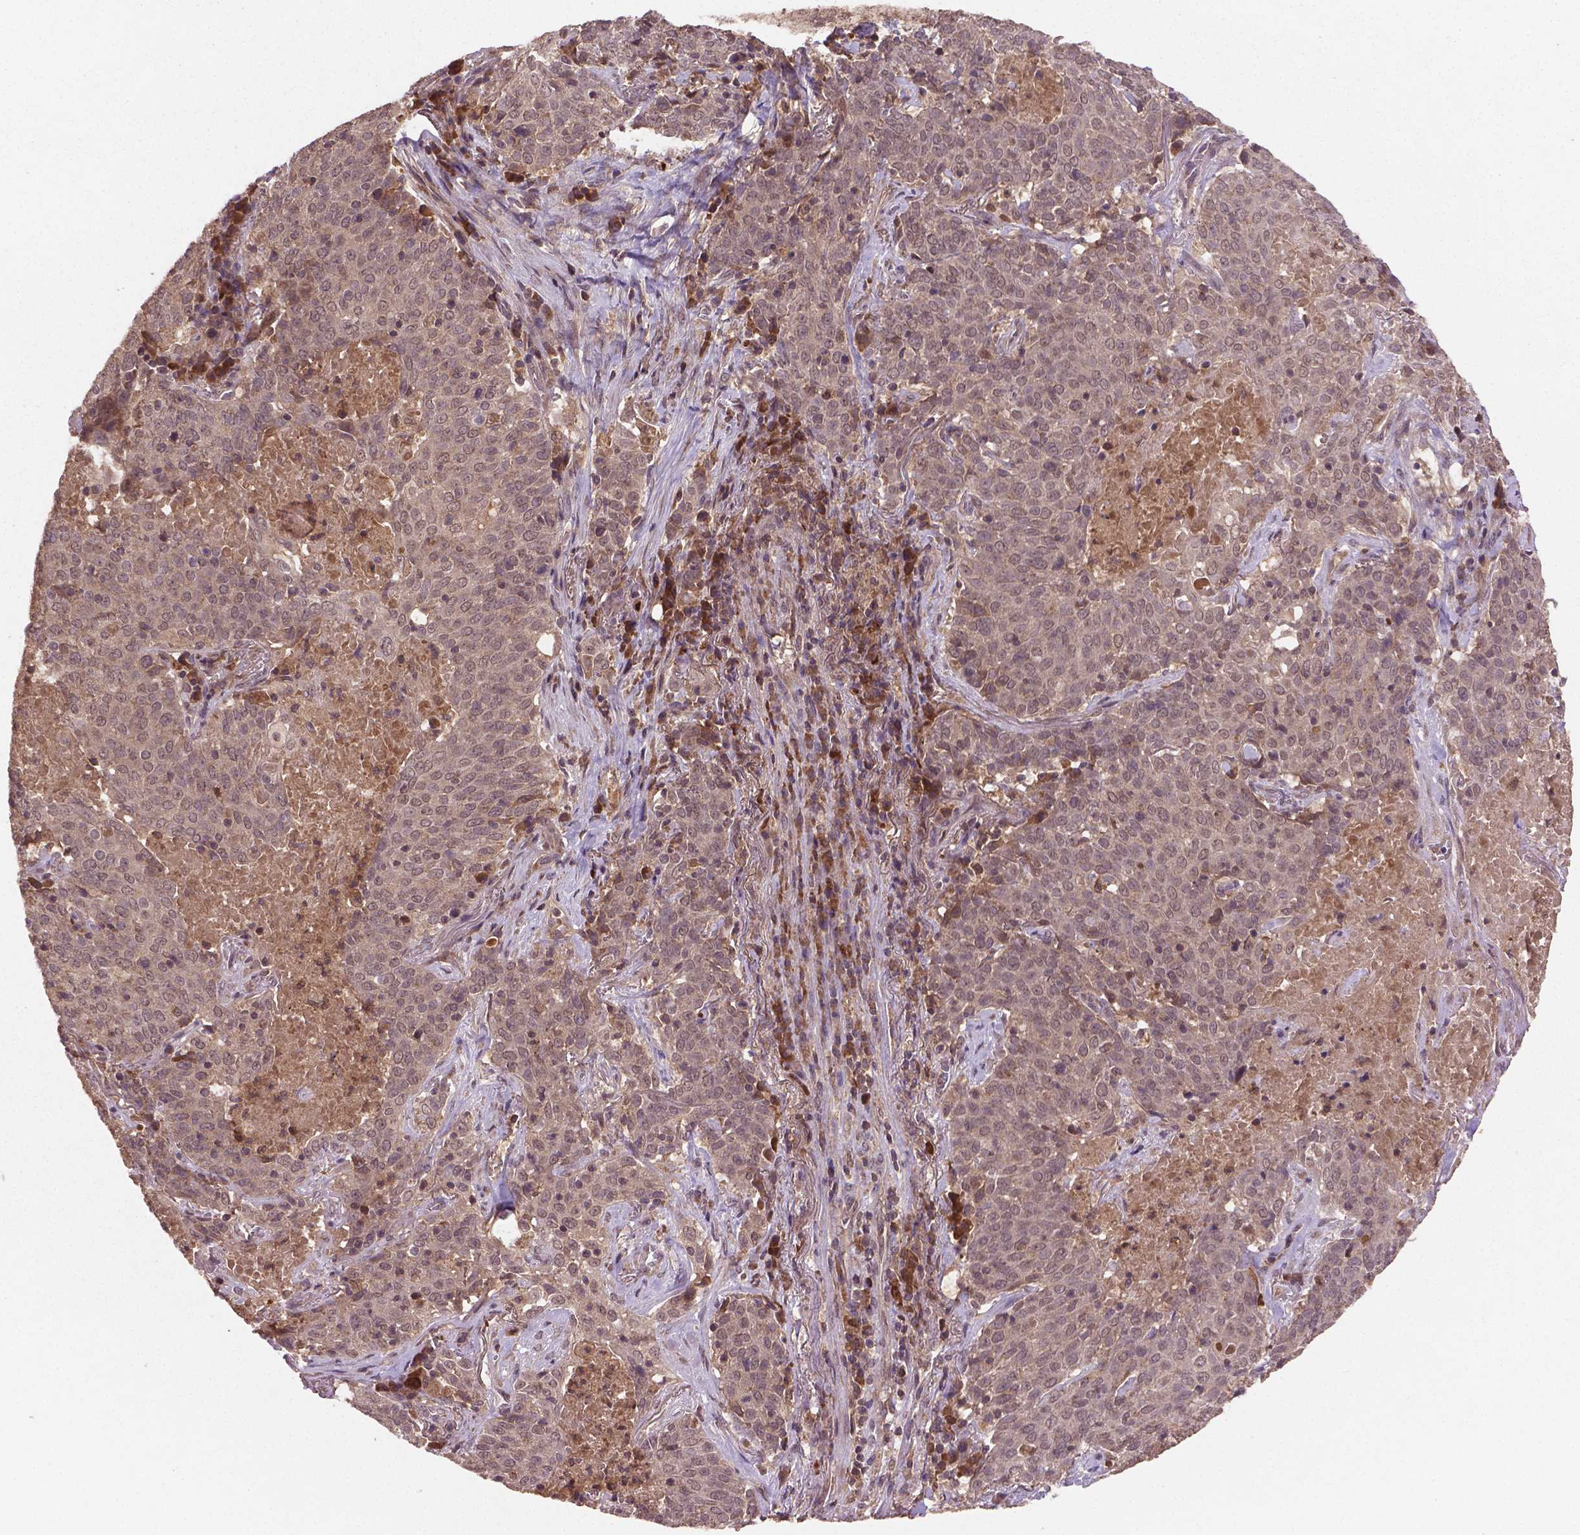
{"staining": {"intensity": "weak", "quantity": "<25%", "location": "nuclear"}, "tissue": "lung cancer", "cell_type": "Tumor cells", "image_type": "cancer", "snomed": [{"axis": "morphology", "description": "Squamous cell carcinoma, NOS"}, {"axis": "topography", "description": "Lung"}], "caption": "The micrograph demonstrates no significant expression in tumor cells of lung cancer (squamous cell carcinoma).", "gene": "NIPAL2", "patient": {"sex": "male", "age": 82}}